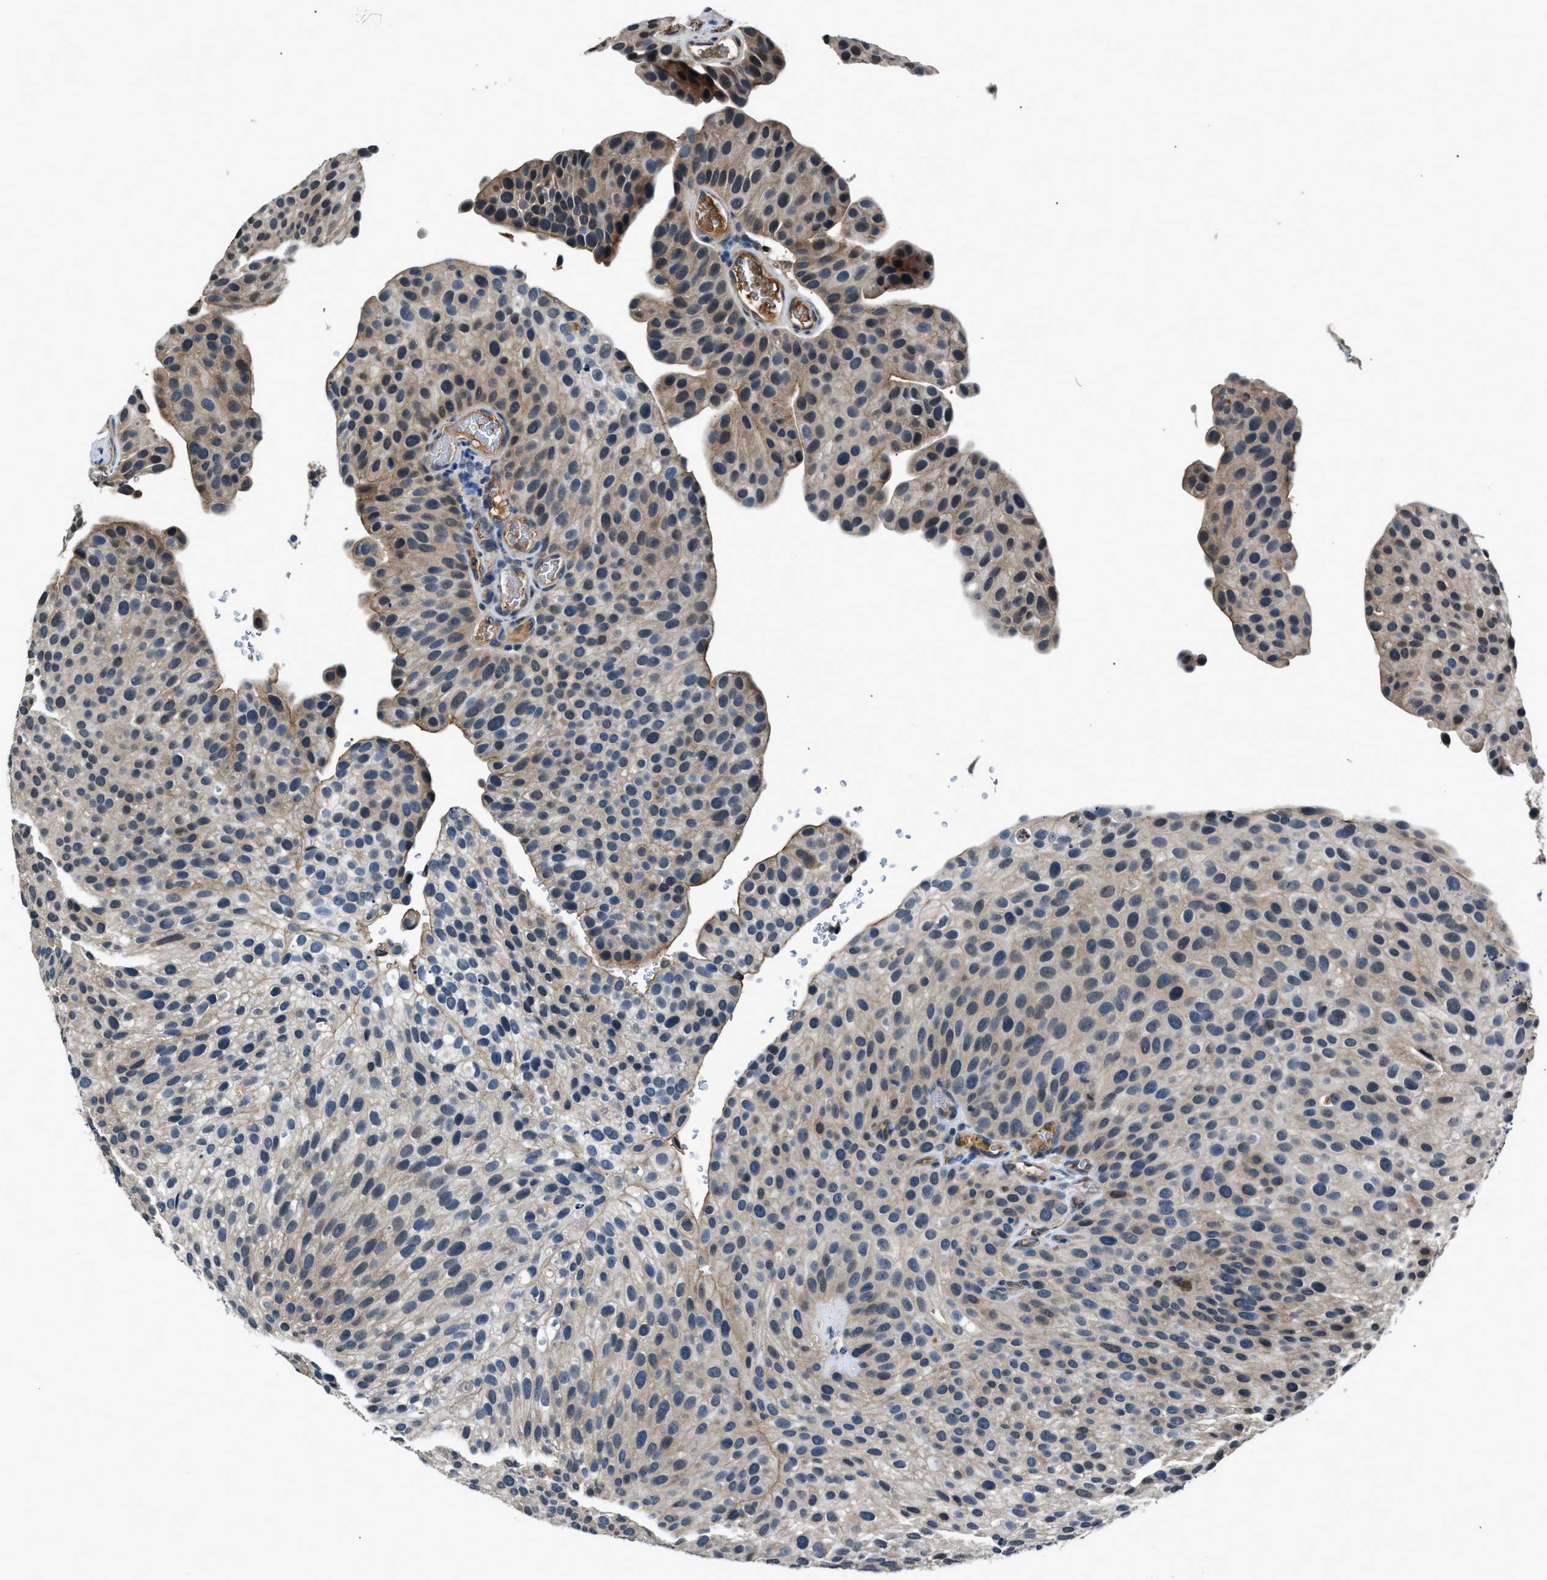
{"staining": {"intensity": "weak", "quantity": "25%-75%", "location": "cytoplasmic/membranous"}, "tissue": "urothelial cancer", "cell_type": "Tumor cells", "image_type": "cancer", "snomed": [{"axis": "morphology", "description": "Urothelial carcinoma, Low grade"}, {"axis": "topography", "description": "Smooth muscle"}, {"axis": "topography", "description": "Urinary bladder"}], "caption": "A brown stain shows weak cytoplasmic/membranous expression of a protein in urothelial carcinoma (low-grade) tumor cells. Immunohistochemistry stains the protein in brown and the nuclei are stained blue.", "gene": "TP53I3", "patient": {"sex": "male", "age": 60}}